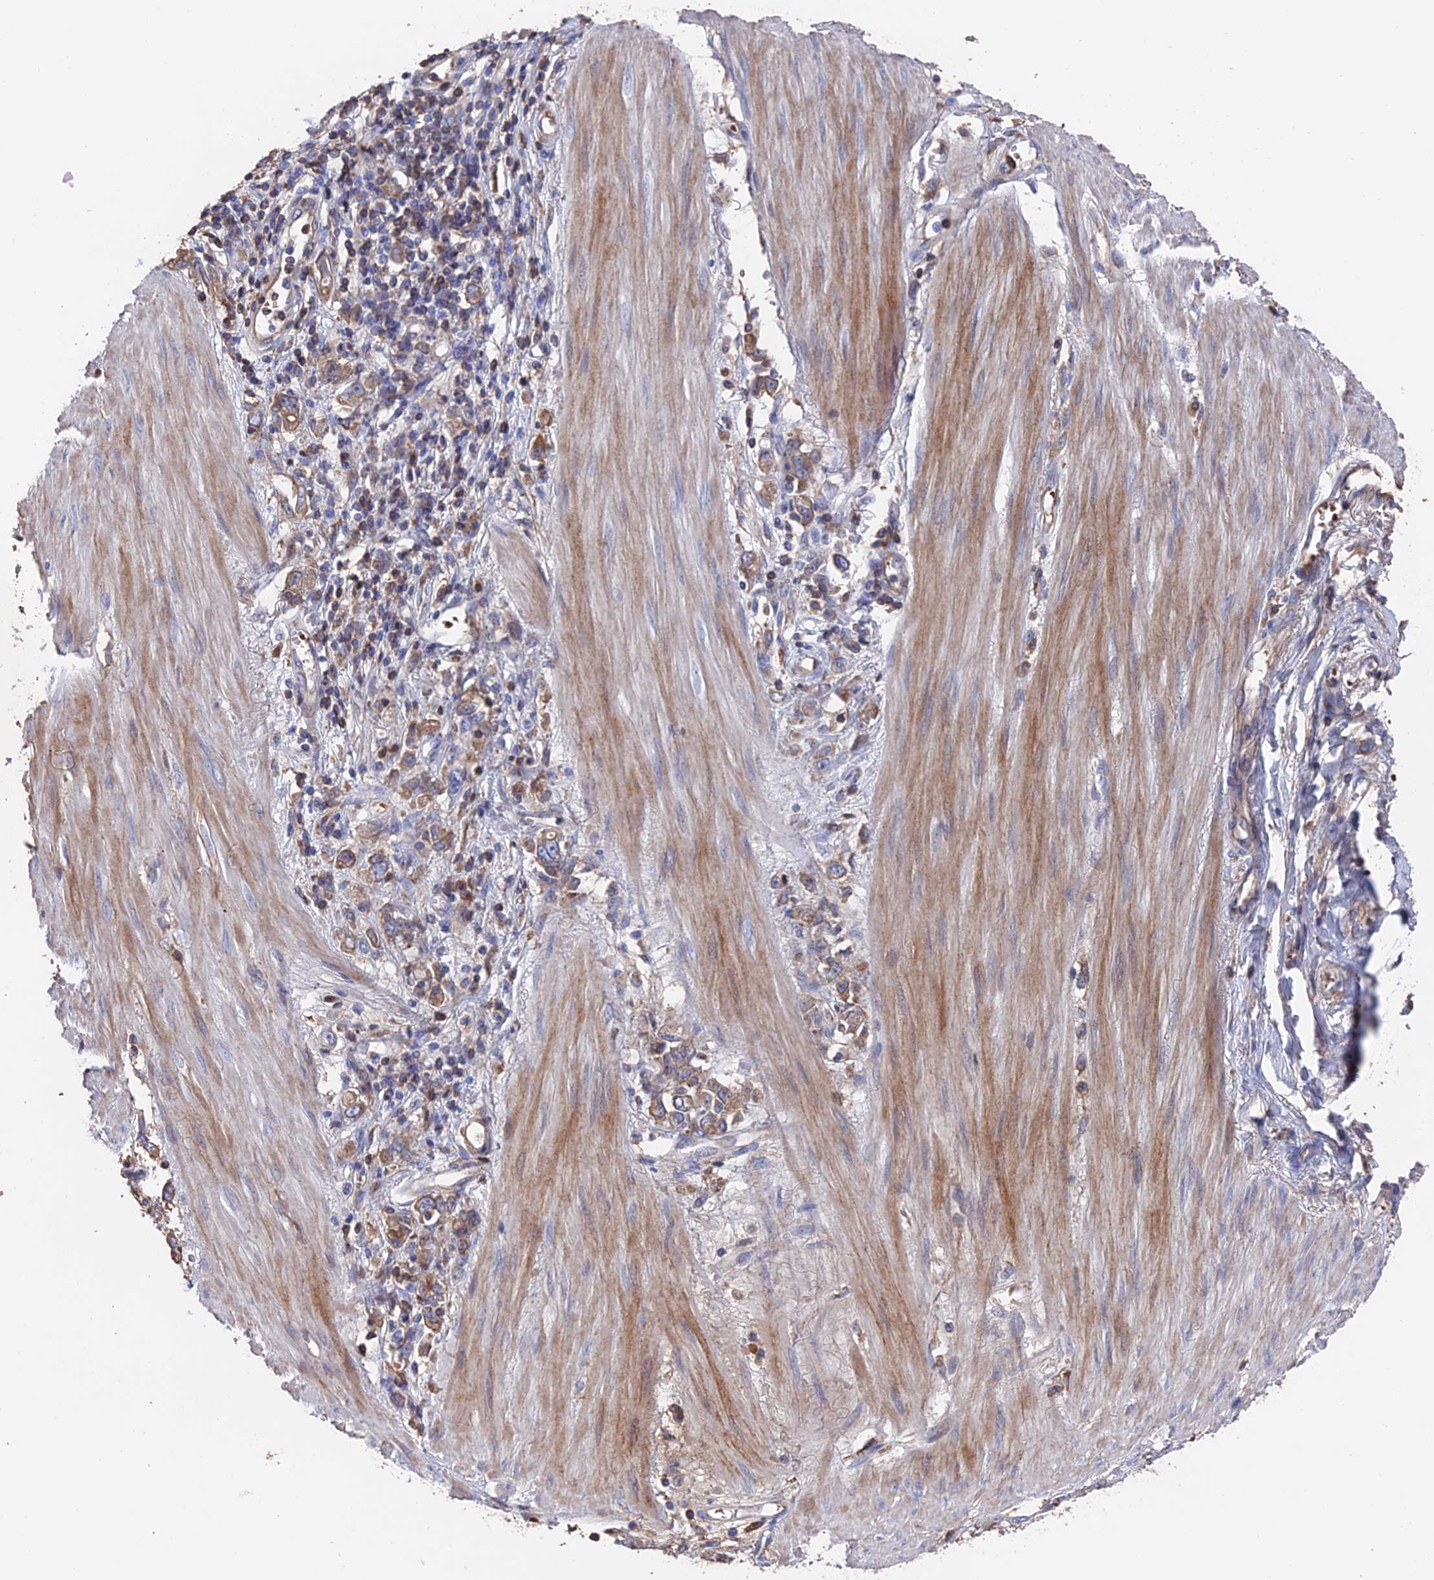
{"staining": {"intensity": "moderate", "quantity": ">75%", "location": "cytoplasmic/membranous"}, "tissue": "stomach cancer", "cell_type": "Tumor cells", "image_type": "cancer", "snomed": [{"axis": "morphology", "description": "Adenocarcinoma, NOS"}, {"axis": "topography", "description": "Stomach"}], "caption": "Tumor cells exhibit medium levels of moderate cytoplasmic/membranous staining in about >75% of cells in human stomach cancer (adenocarcinoma). (Brightfield microscopy of DAB IHC at high magnification).", "gene": "HPF1", "patient": {"sex": "female", "age": 76}}